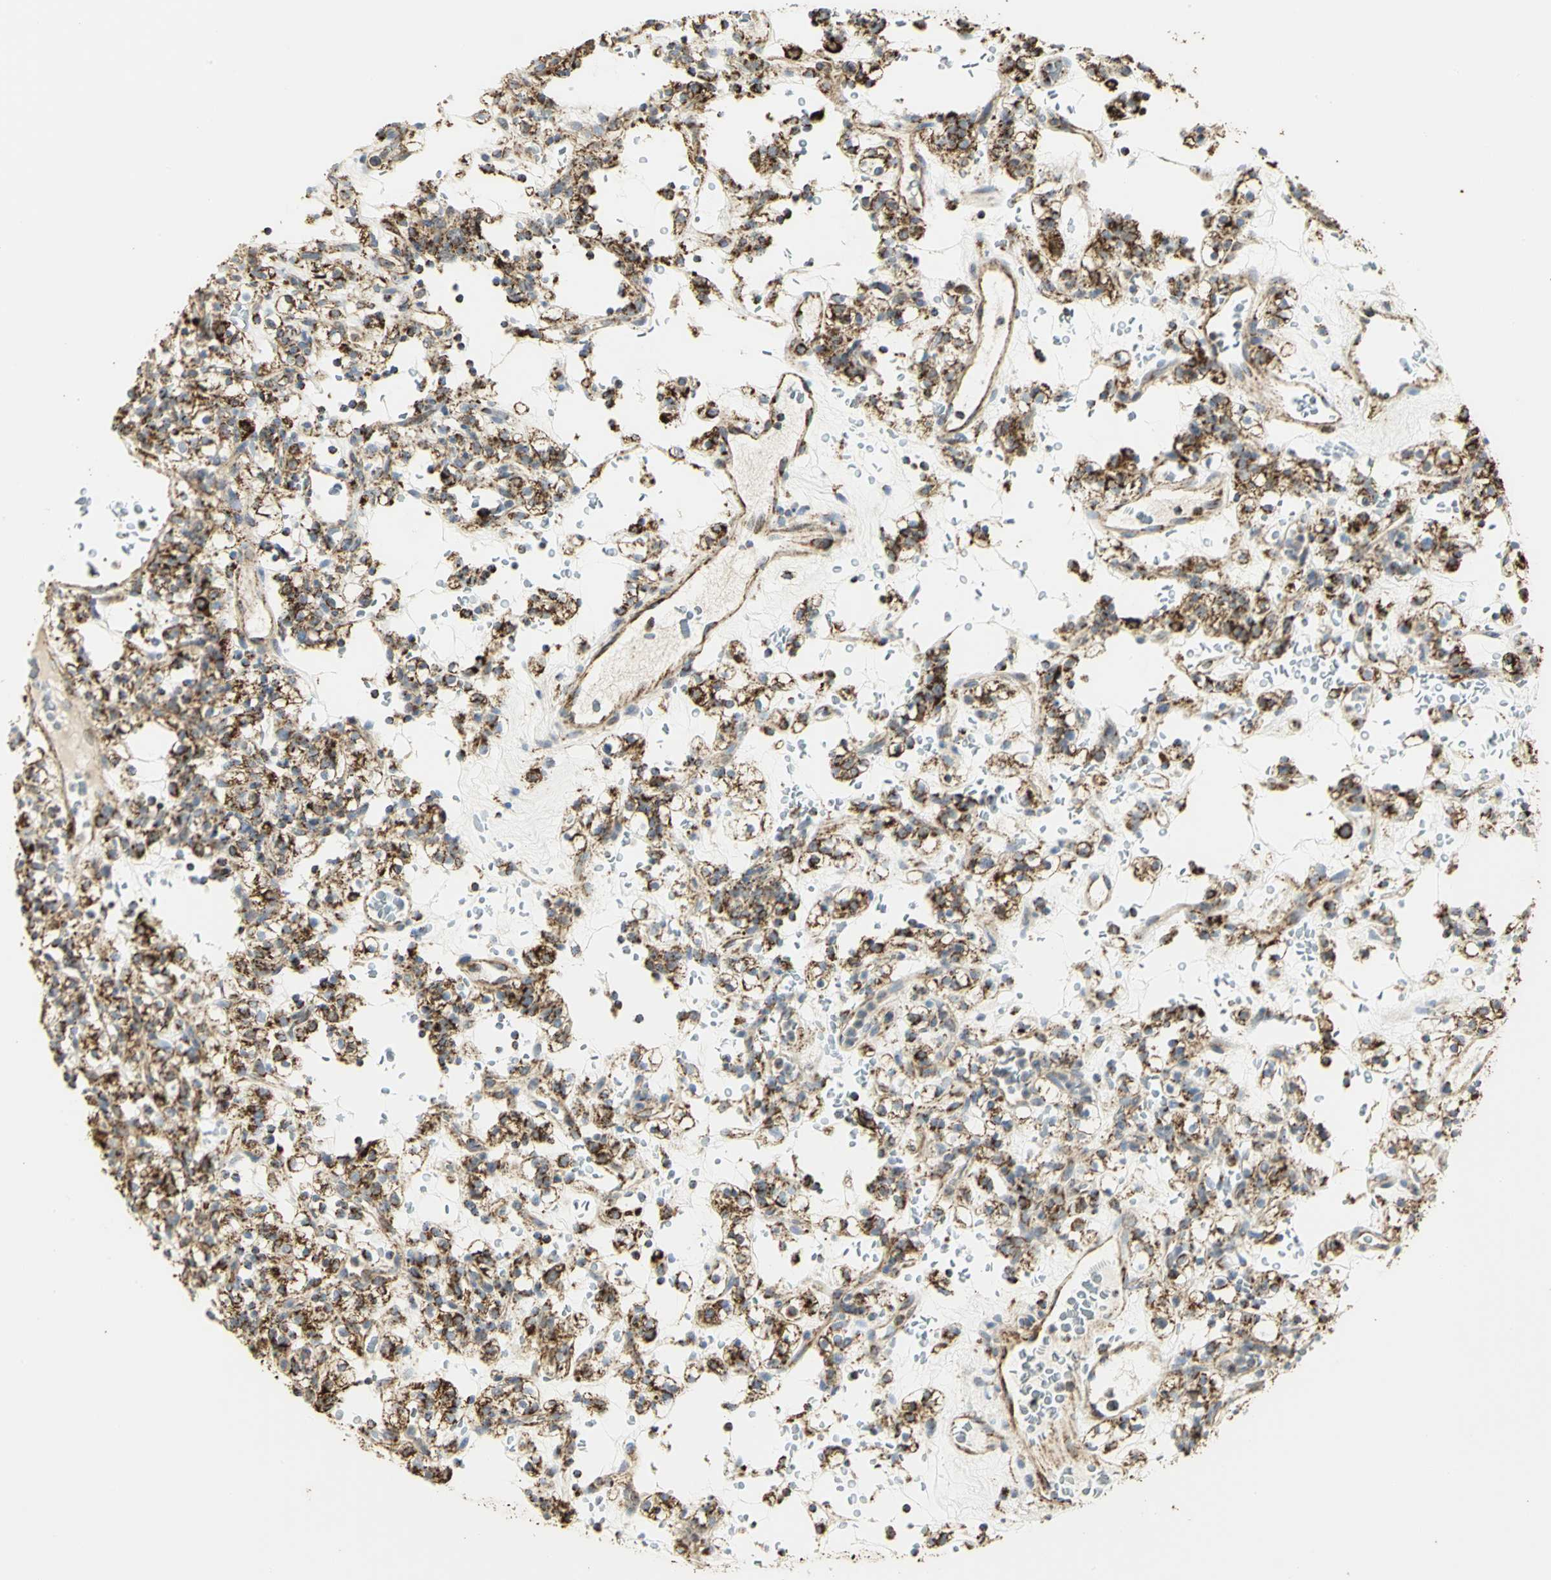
{"staining": {"intensity": "strong", "quantity": ">75%", "location": "cytoplasmic/membranous"}, "tissue": "renal cancer", "cell_type": "Tumor cells", "image_type": "cancer", "snomed": [{"axis": "morphology", "description": "Normal tissue, NOS"}, {"axis": "morphology", "description": "Adenocarcinoma, NOS"}, {"axis": "topography", "description": "Kidney"}], "caption": "Immunohistochemical staining of human renal cancer demonstrates high levels of strong cytoplasmic/membranous staining in about >75% of tumor cells. (IHC, brightfield microscopy, high magnification).", "gene": "VDAC1", "patient": {"sex": "female", "age": 72}}